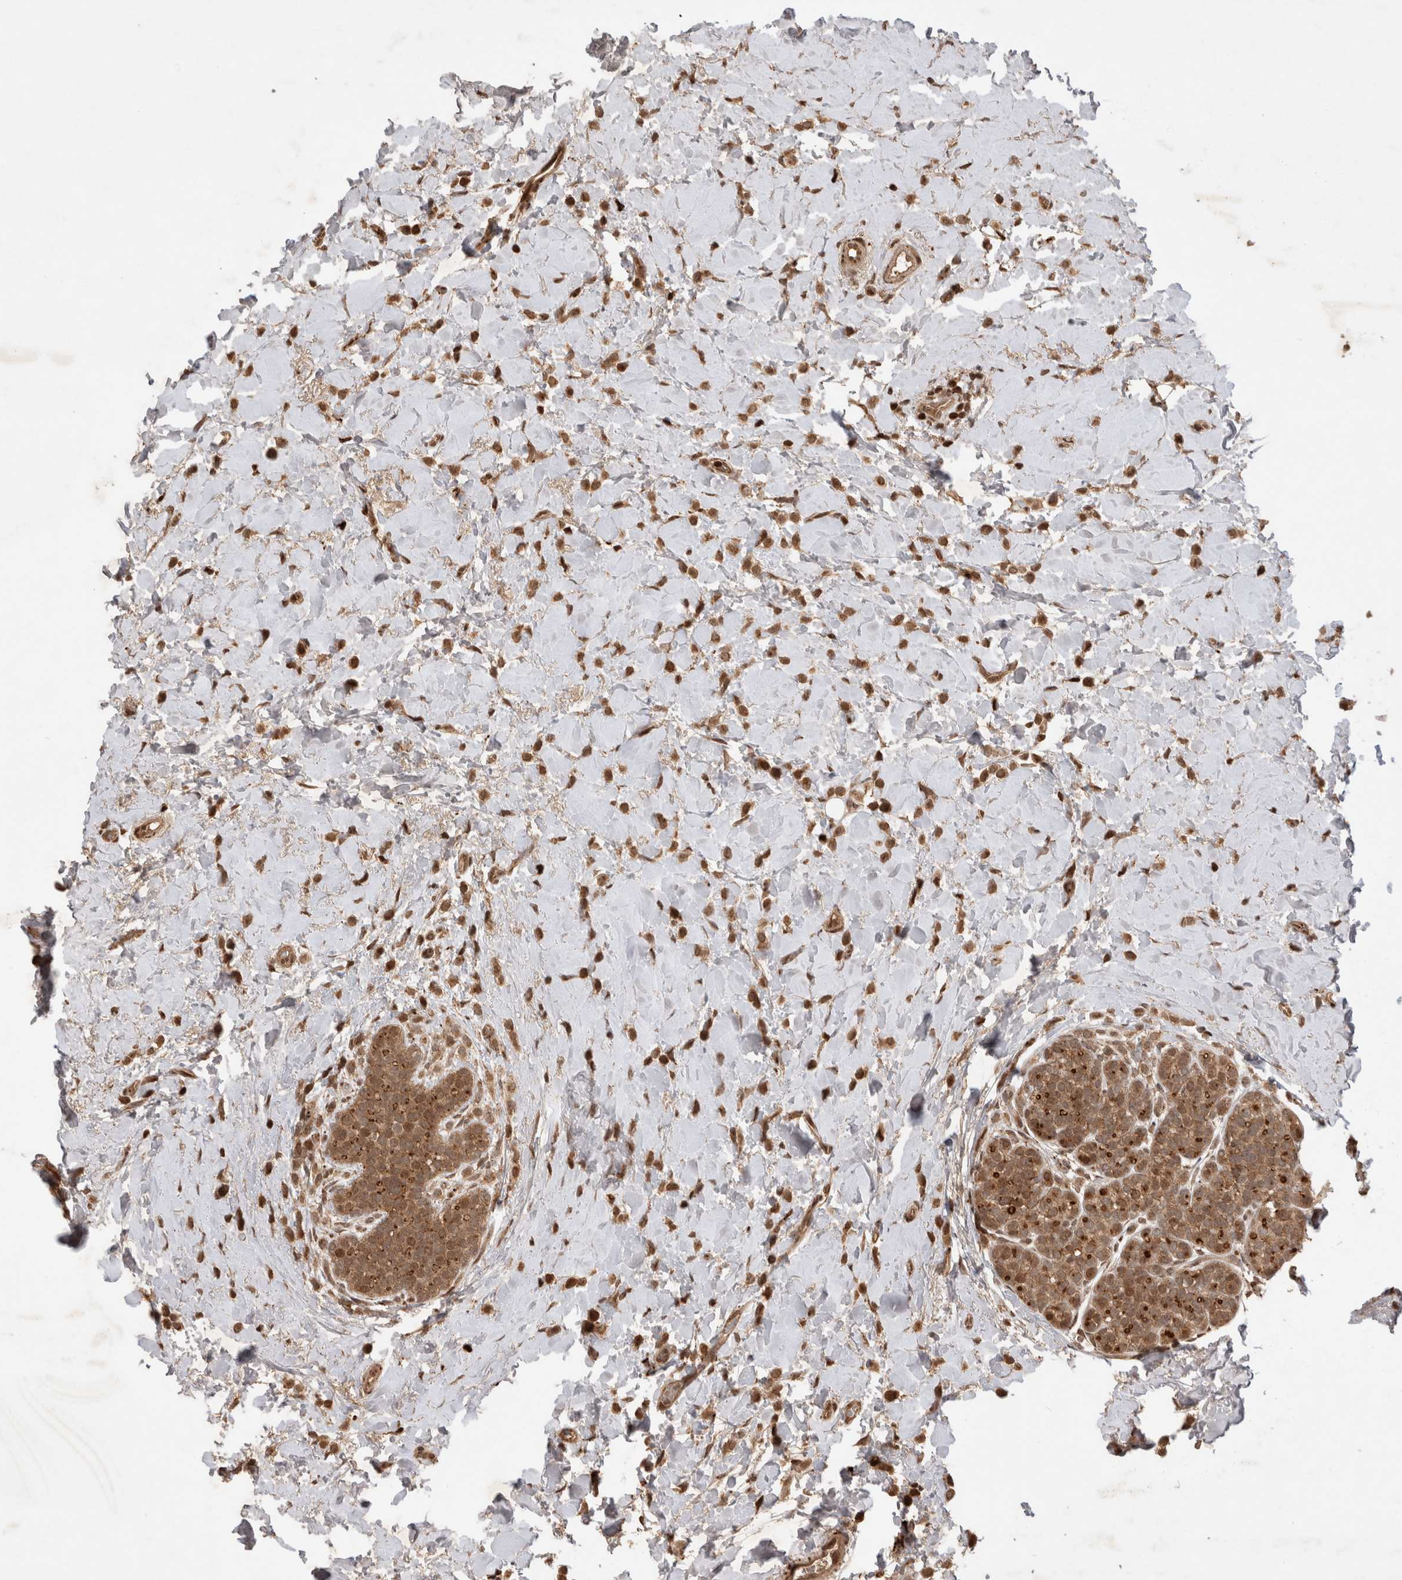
{"staining": {"intensity": "moderate", "quantity": ">75%", "location": "cytoplasmic/membranous"}, "tissue": "breast cancer", "cell_type": "Tumor cells", "image_type": "cancer", "snomed": [{"axis": "morphology", "description": "Normal tissue, NOS"}, {"axis": "morphology", "description": "Lobular carcinoma"}, {"axis": "topography", "description": "Breast"}], "caption": "A brown stain highlights moderate cytoplasmic/membranous staining of a protein in breast lobular carcinoma tumor cells. (DAB (3,3'-diaminobenzidine) = brown stain, brightfield microscopy at high magnification).", "gene": "FAM221A", "patient": {"sex": "female", "age": 50}}